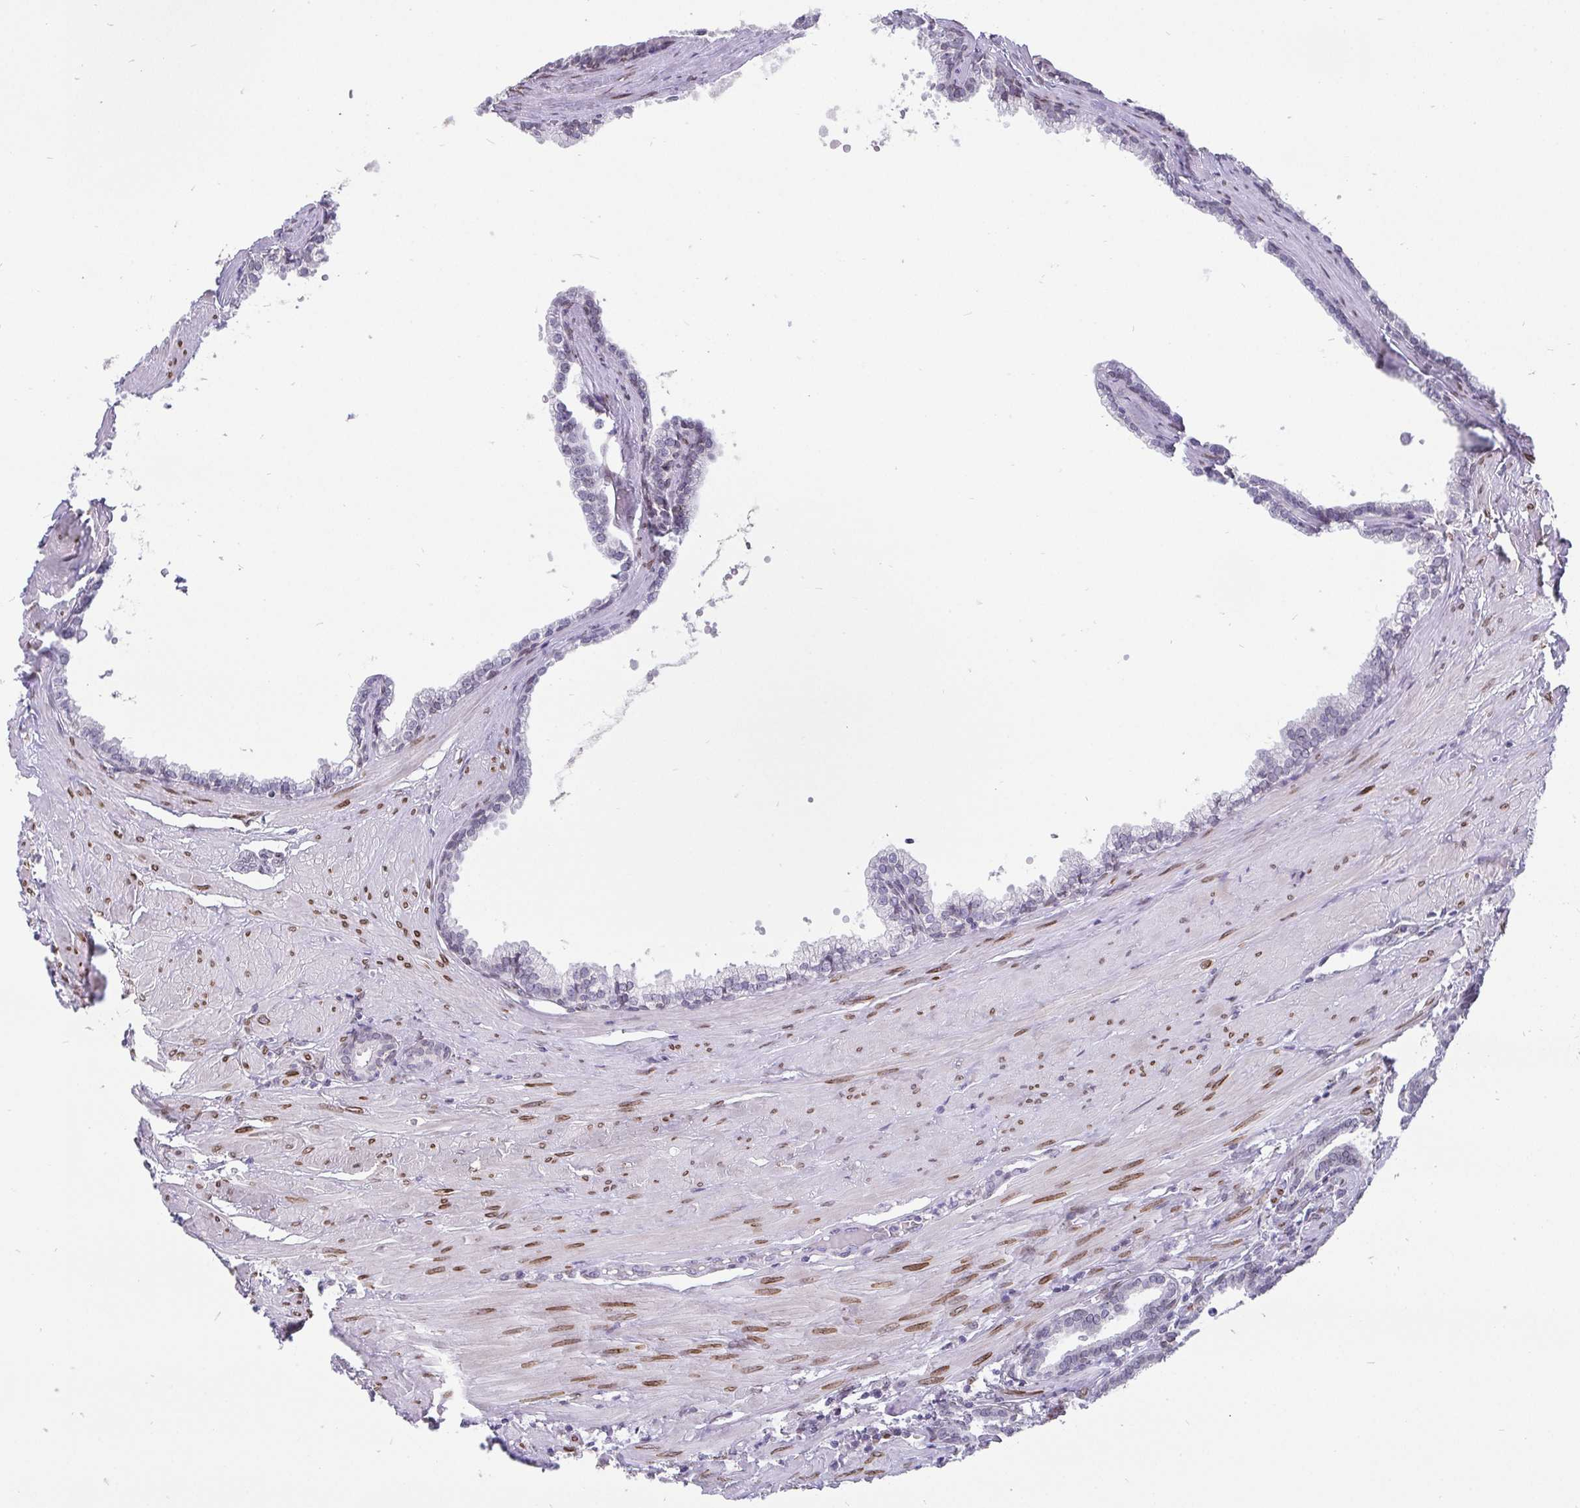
{"staining": {"intensity": "negative", "quantity": "none", "location": "none"}, "tissue": "prostate", "cell_type": "Glandular cells", "image_type": "normal", "snomed": [{"axis": "morphology", "description": "Normal tissue, NOS"}, {"axis": "topography", "description": "Prostate"}, {"axis": "topography", "description": "Peripheral nerve tissue"}], "caption": "Immunohistochemistry (IHC) of normal prostate reveals no expression in glandular cells. (DAB (3,3'-diaminobenzidine) immunohistochemistry (IHC) with hematoxylin counter stain).", "gene": "EMD", "patient": {"sex": "male", "age": 55}}